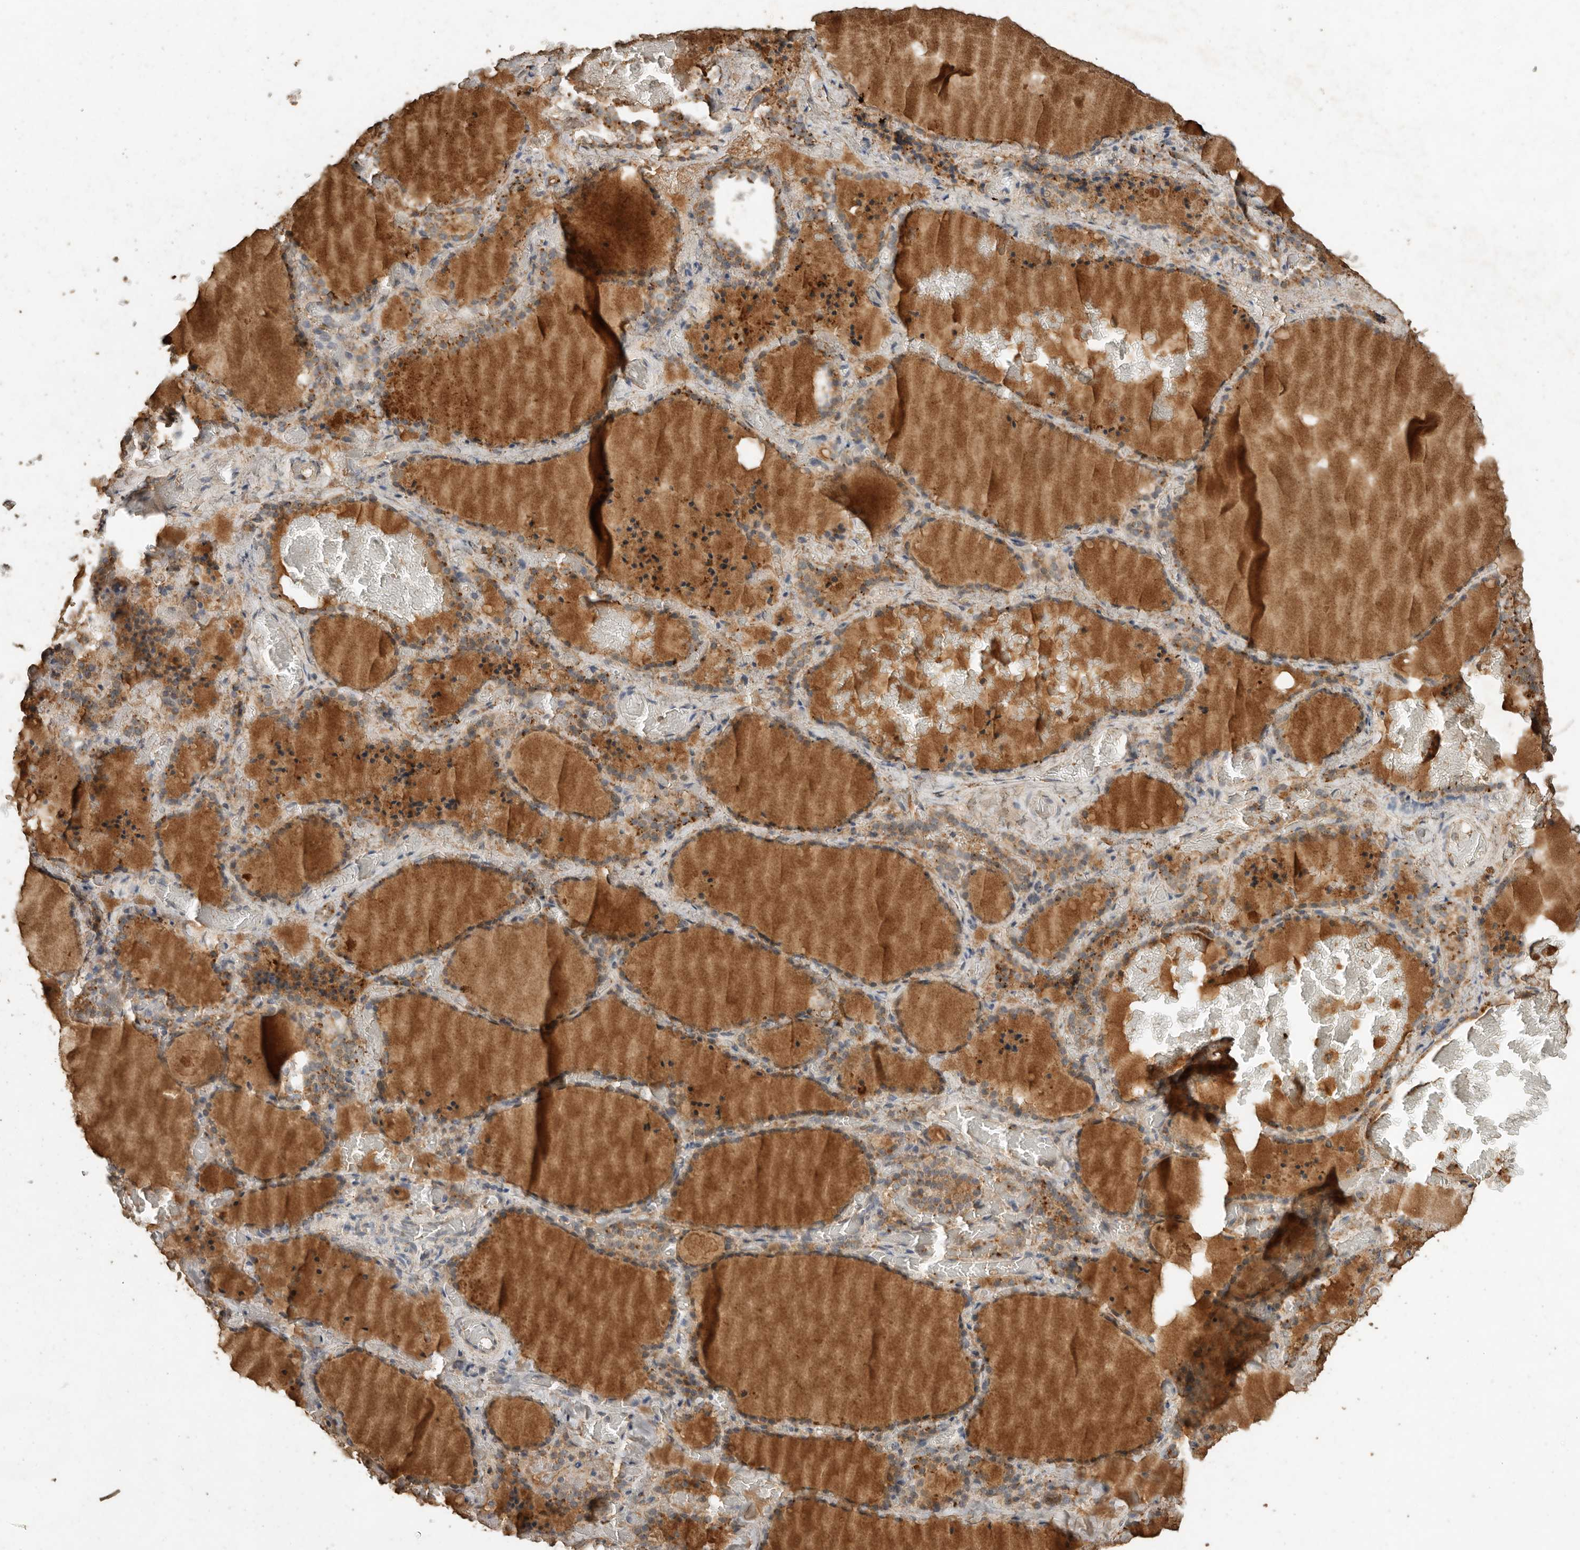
{"staining": {"intensity": "moderate", "quantity": ">75%", "location": "cytoplasmic/membranous"}, "tissue": "thyroid gland", "cell_type": "Glandular cells", "image_type": "normal", "snomed": [{"axis": "morphology", "description": "Normal tissue, NOS"}, {"axis": "topography", "description": "Thyroid gland"}], "caption": "The photomicrograph shows a brown stain indicating the presence of a protein in the cytoplasmic/membranous of glandular cells in thyroid gland. (IHC, brightfield microscopy, high magnification).", "gene": "CTF1", "patient": {"sex": "female", "age": 22}}